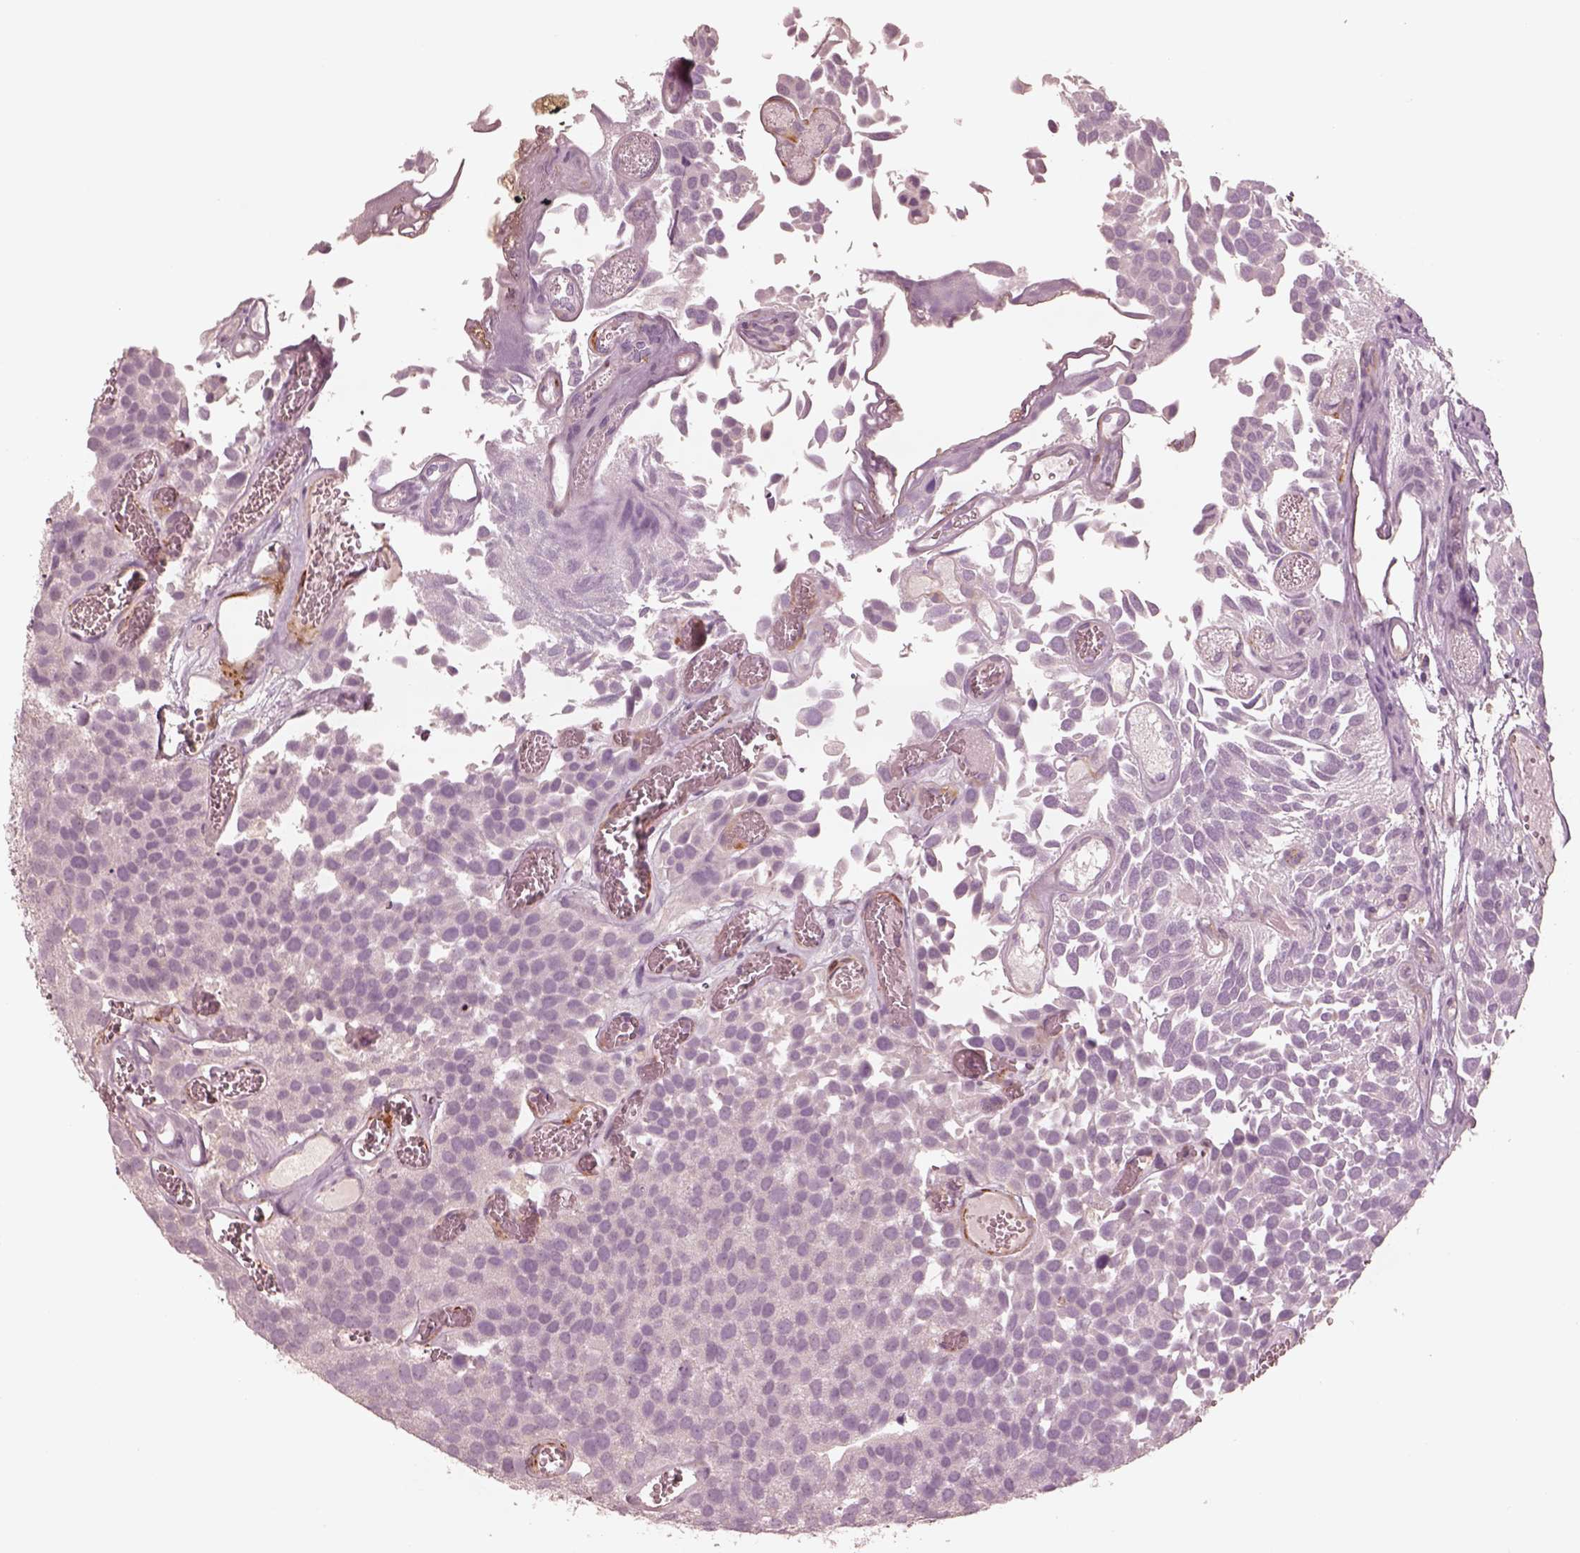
{"staining": {"intensity": "negative", "quantity": "none", "location": "none"}, "tissue": "urothelial cancer", "cell_type": "Tumor cells", "image_type": "cancer", "snomed": [{"axis": "morphology", "description": "Urothelial carcinoma, Low grade"}, {"axis": "topography", "description": "Urinary bladder"}], "caption": "Protein analysis of urothelial cancer displays no significant expression in tumor cells.", "gene": "DNAAF9", "patient": {"sex": "female", "age": 69}}